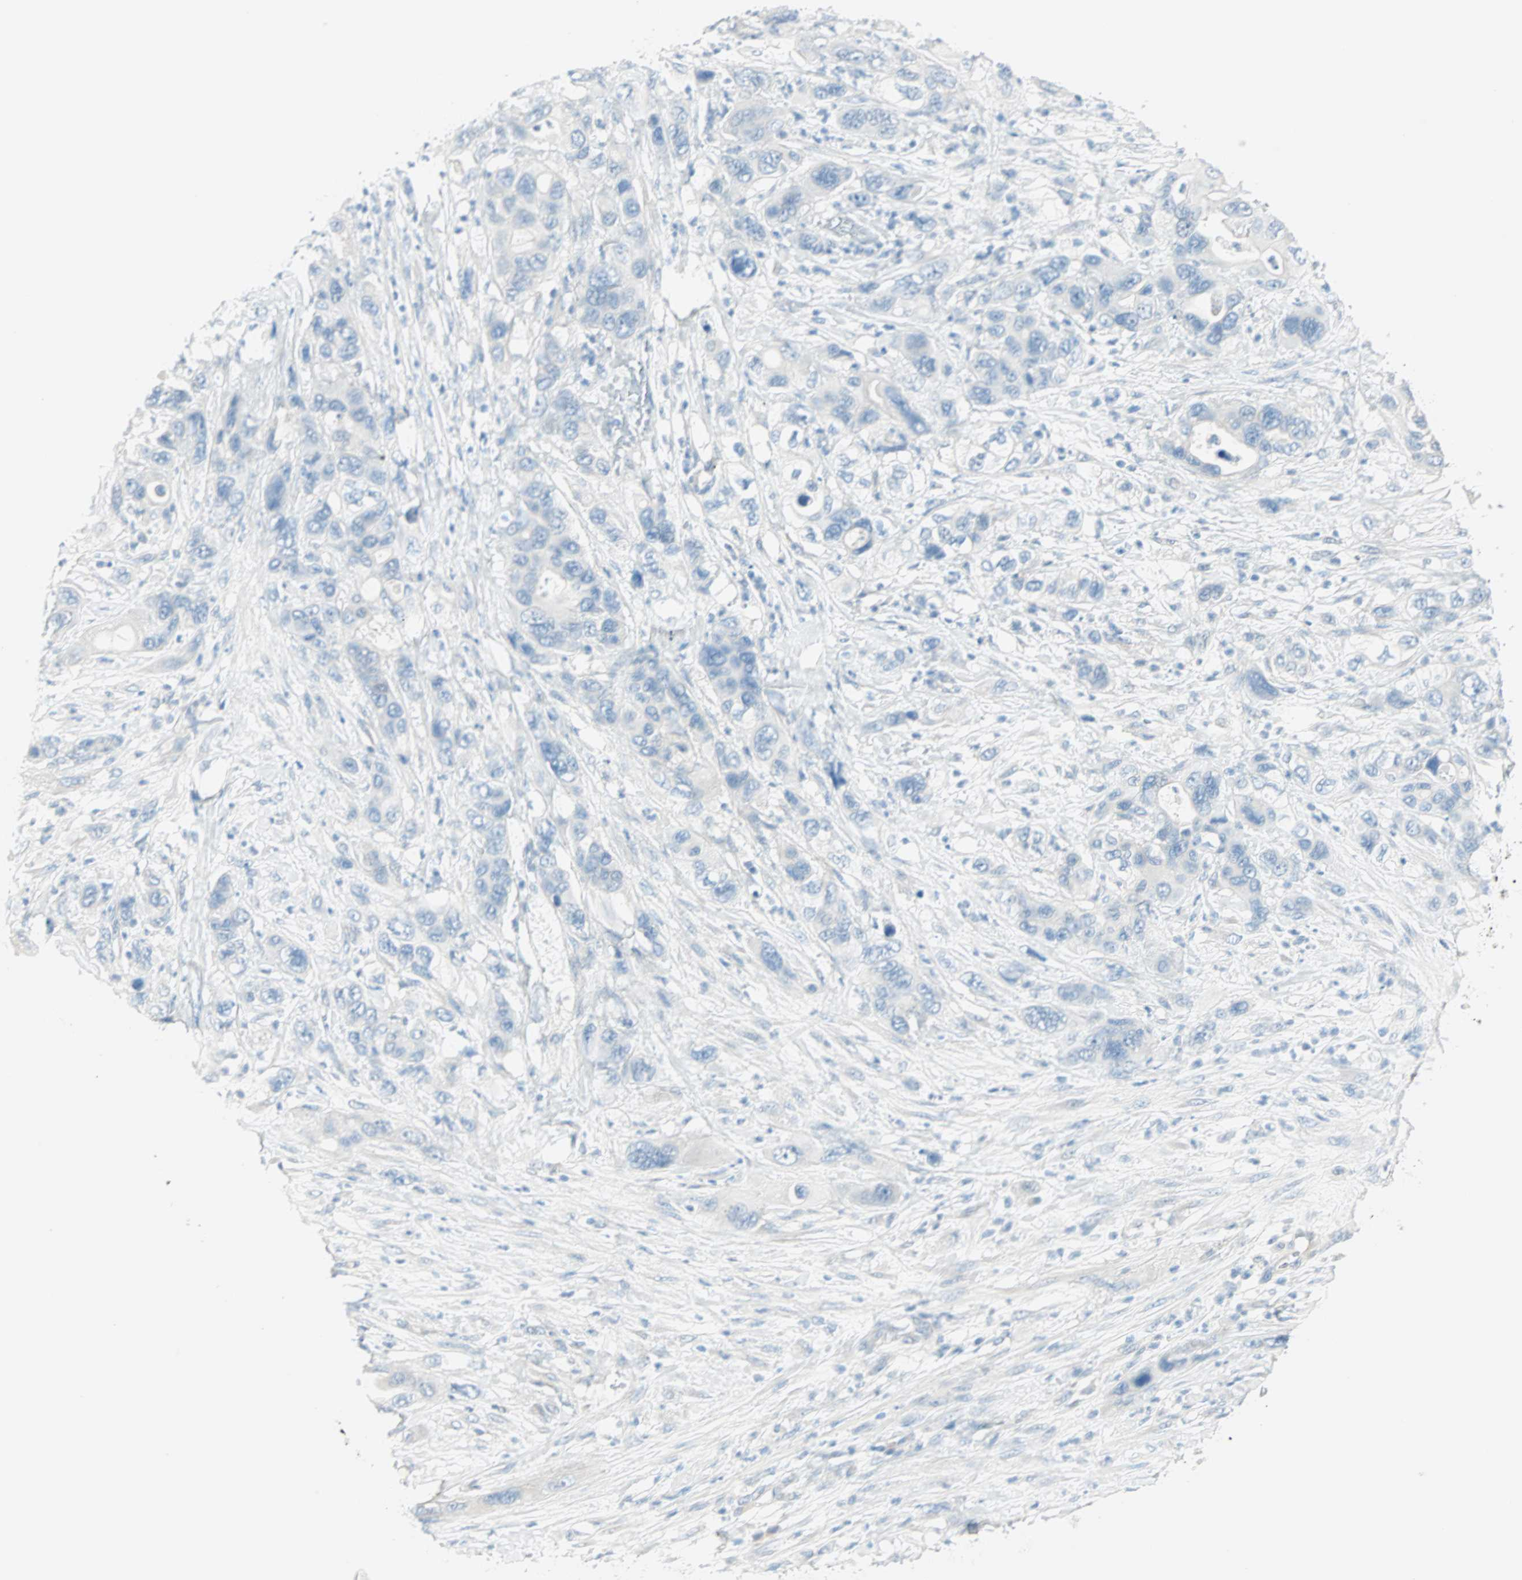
{"staining": {"intensity": "negative", "quantity": "none", "location": "none"}, "tissue": "pancreatic cancer", "cell_type": "Tumor cells", "image_type": "cancer", "snomed": [{"axis": "morphology", "description": "Adenocarcinoma, NOS"}, {"axis": "topography", "description": "Pancreas"}], "caption": "Protein analysis of pancreatic adenocarcinoma displays no significant expression in tumor cells.", "gene": "SULT1C2", "patient": {"sex": "female", "age": 71}}